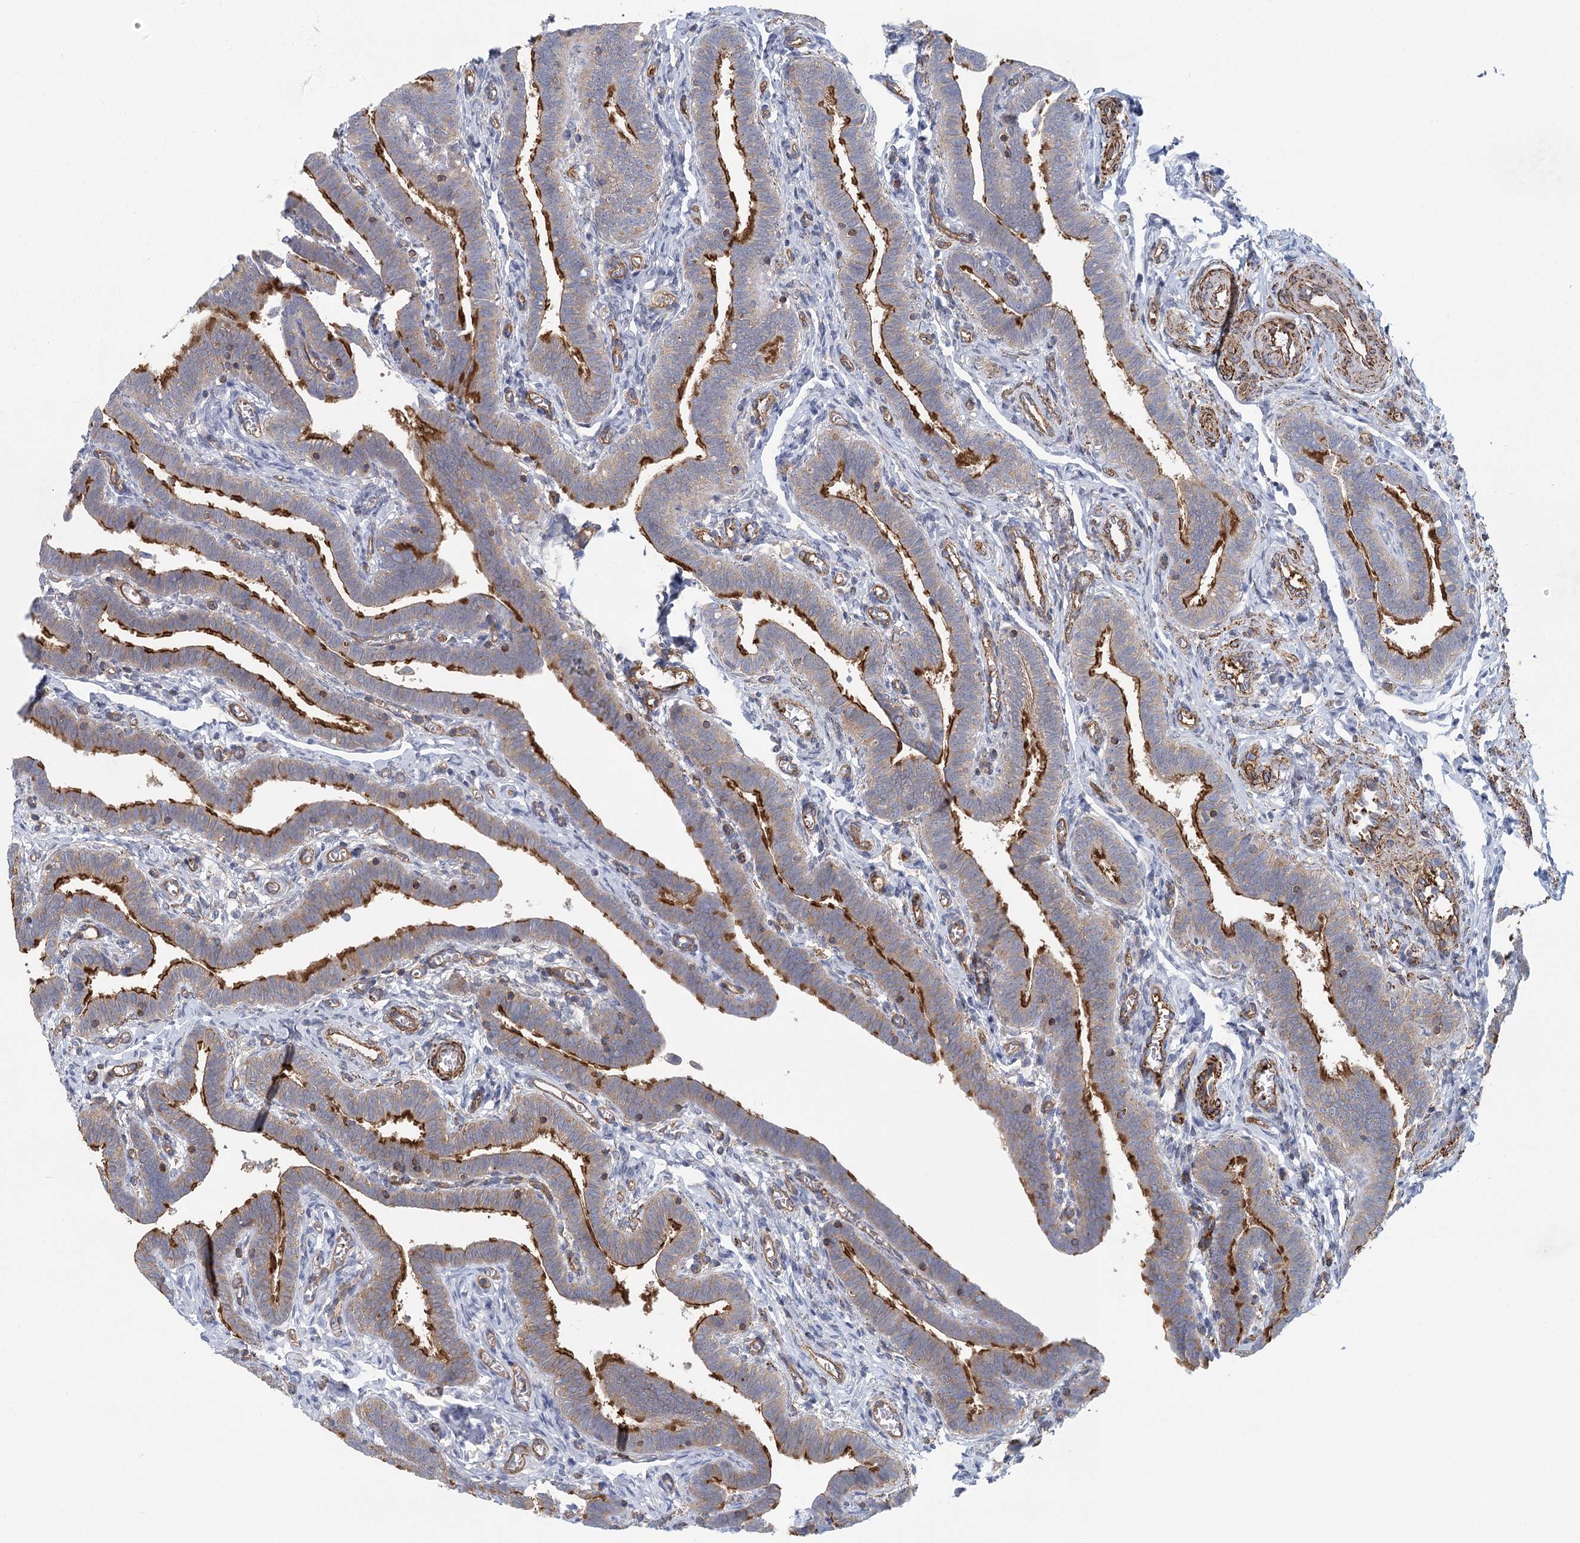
{"staining": {"intensity": "moderate", "quantity": ">75%", "location": "cytoplasmic/membranous"}, "tissue": "fallopian tube", "cell_type": "Glandular cells", "image_type": "normal", "snomed": [{"axis": "morphology", "description": "Normal tissue, NOS"}, {"axis": "topography", "description": "Fallopian tube"}], "caption": "Normal fallopian tube was stained to show a protein in brown. There is medium levels of moderate cytoplasmic/membranous expression in about >75% of glandular cells. Ihc stains the protein in brown and the nuclei are stained blue.", "gene": "IFT46", "patient": {"sex": "female", "age": 36}}